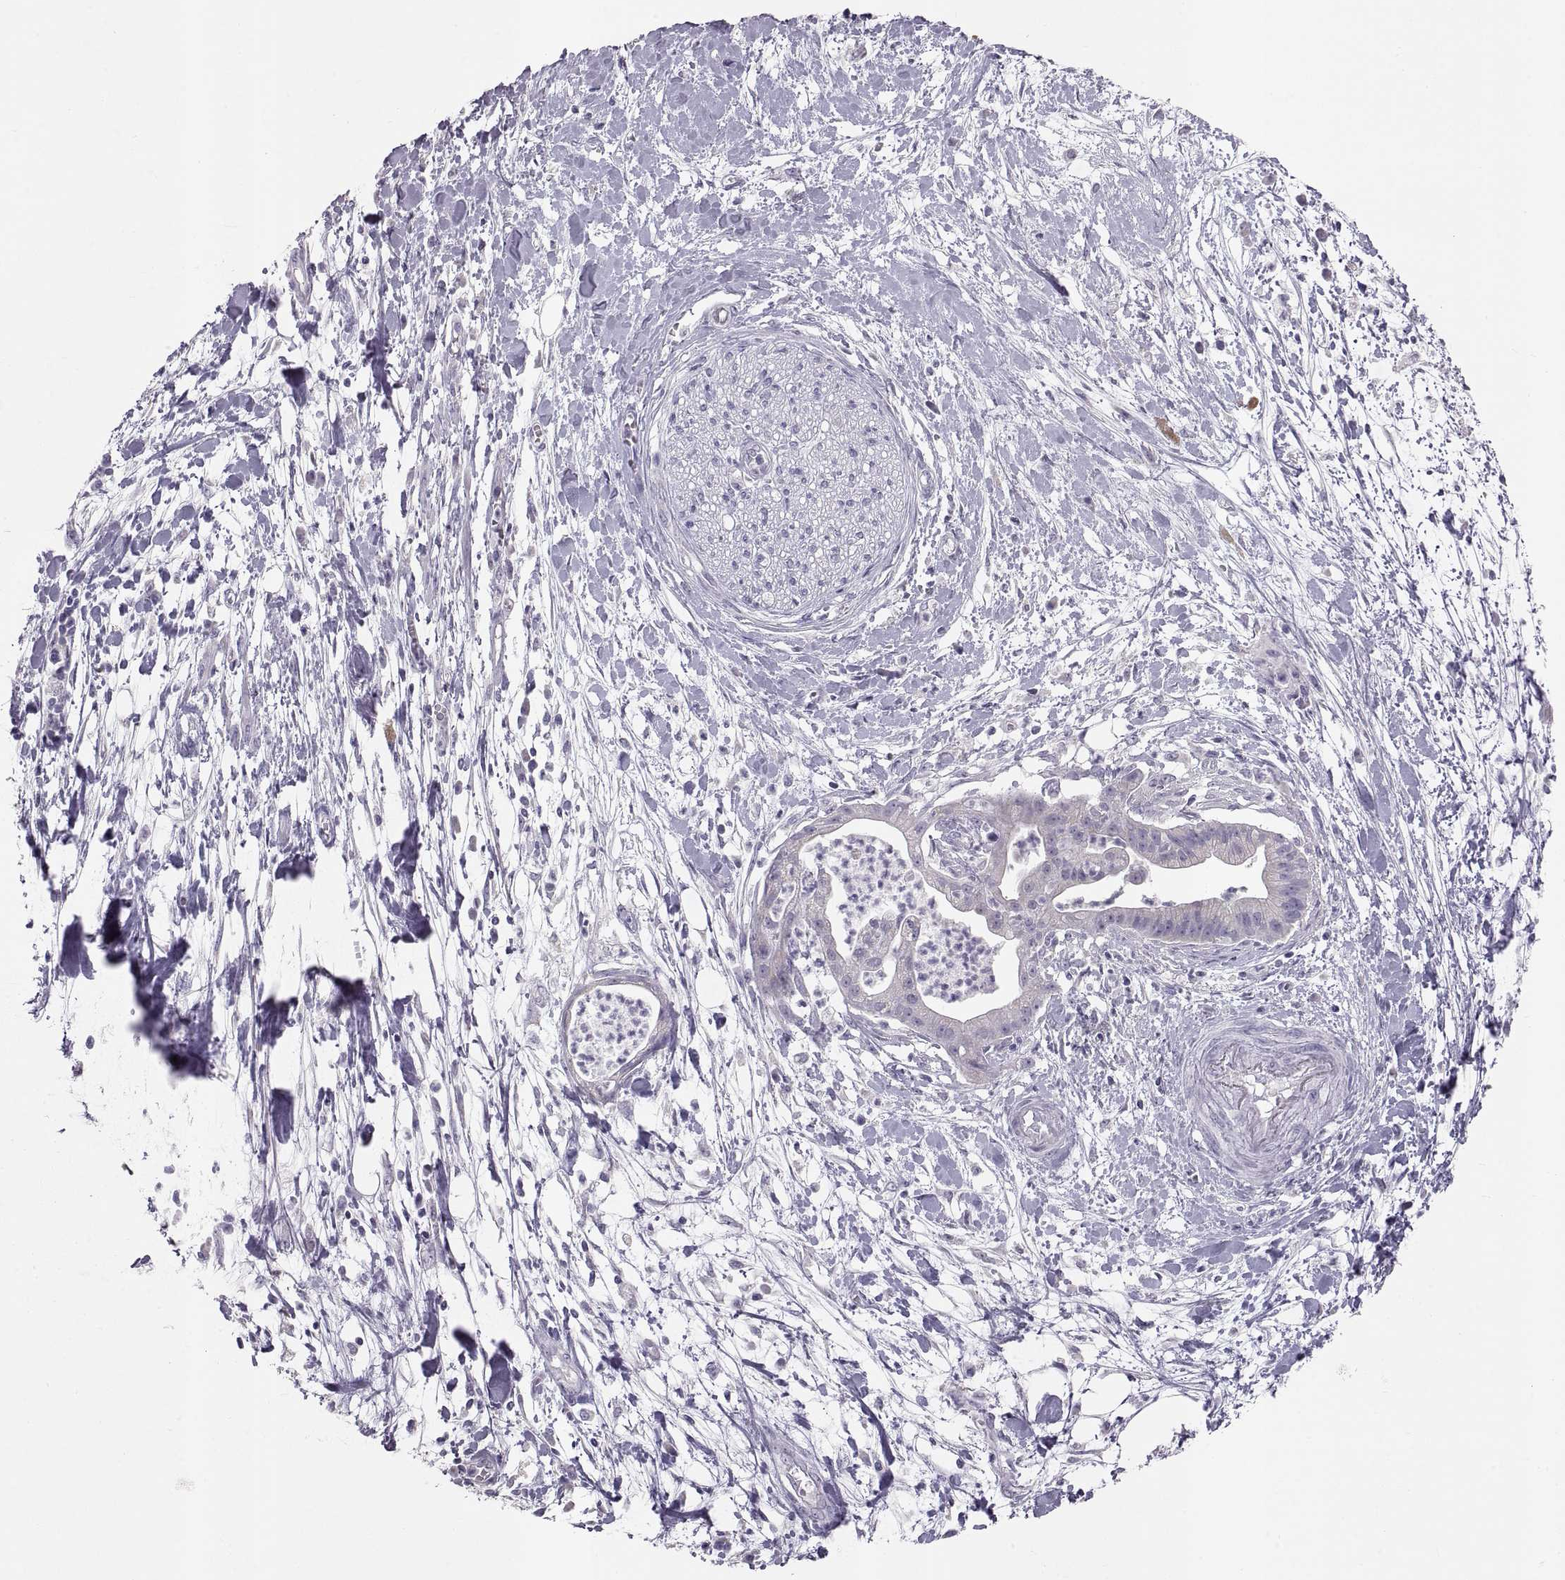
{"staining": {"intensity": "negative", "quantity": "none", "location": "none"}, "tissue": "pancreatic cancer", "cell_type": "Tumor cells", "image_type": "cancer", "snomed": [{"axis": "morphology", "description": "Normal tissue, NOS"}, {"axis": "morphology", "description": "Adenocarcinoma, NOS"}, {"axis": "topography", "description": "Lymph node"}, {"axis": "topography", "description": "Pancreas"}], "caption": "Immunohistochemical staining of pancreatic cancer reveals no significant staining in tumor cells. (DAB immunohistochemistry, high magnification).", "gene": "WBP2NL", "patient": {"sex": "female", "age": 58}}